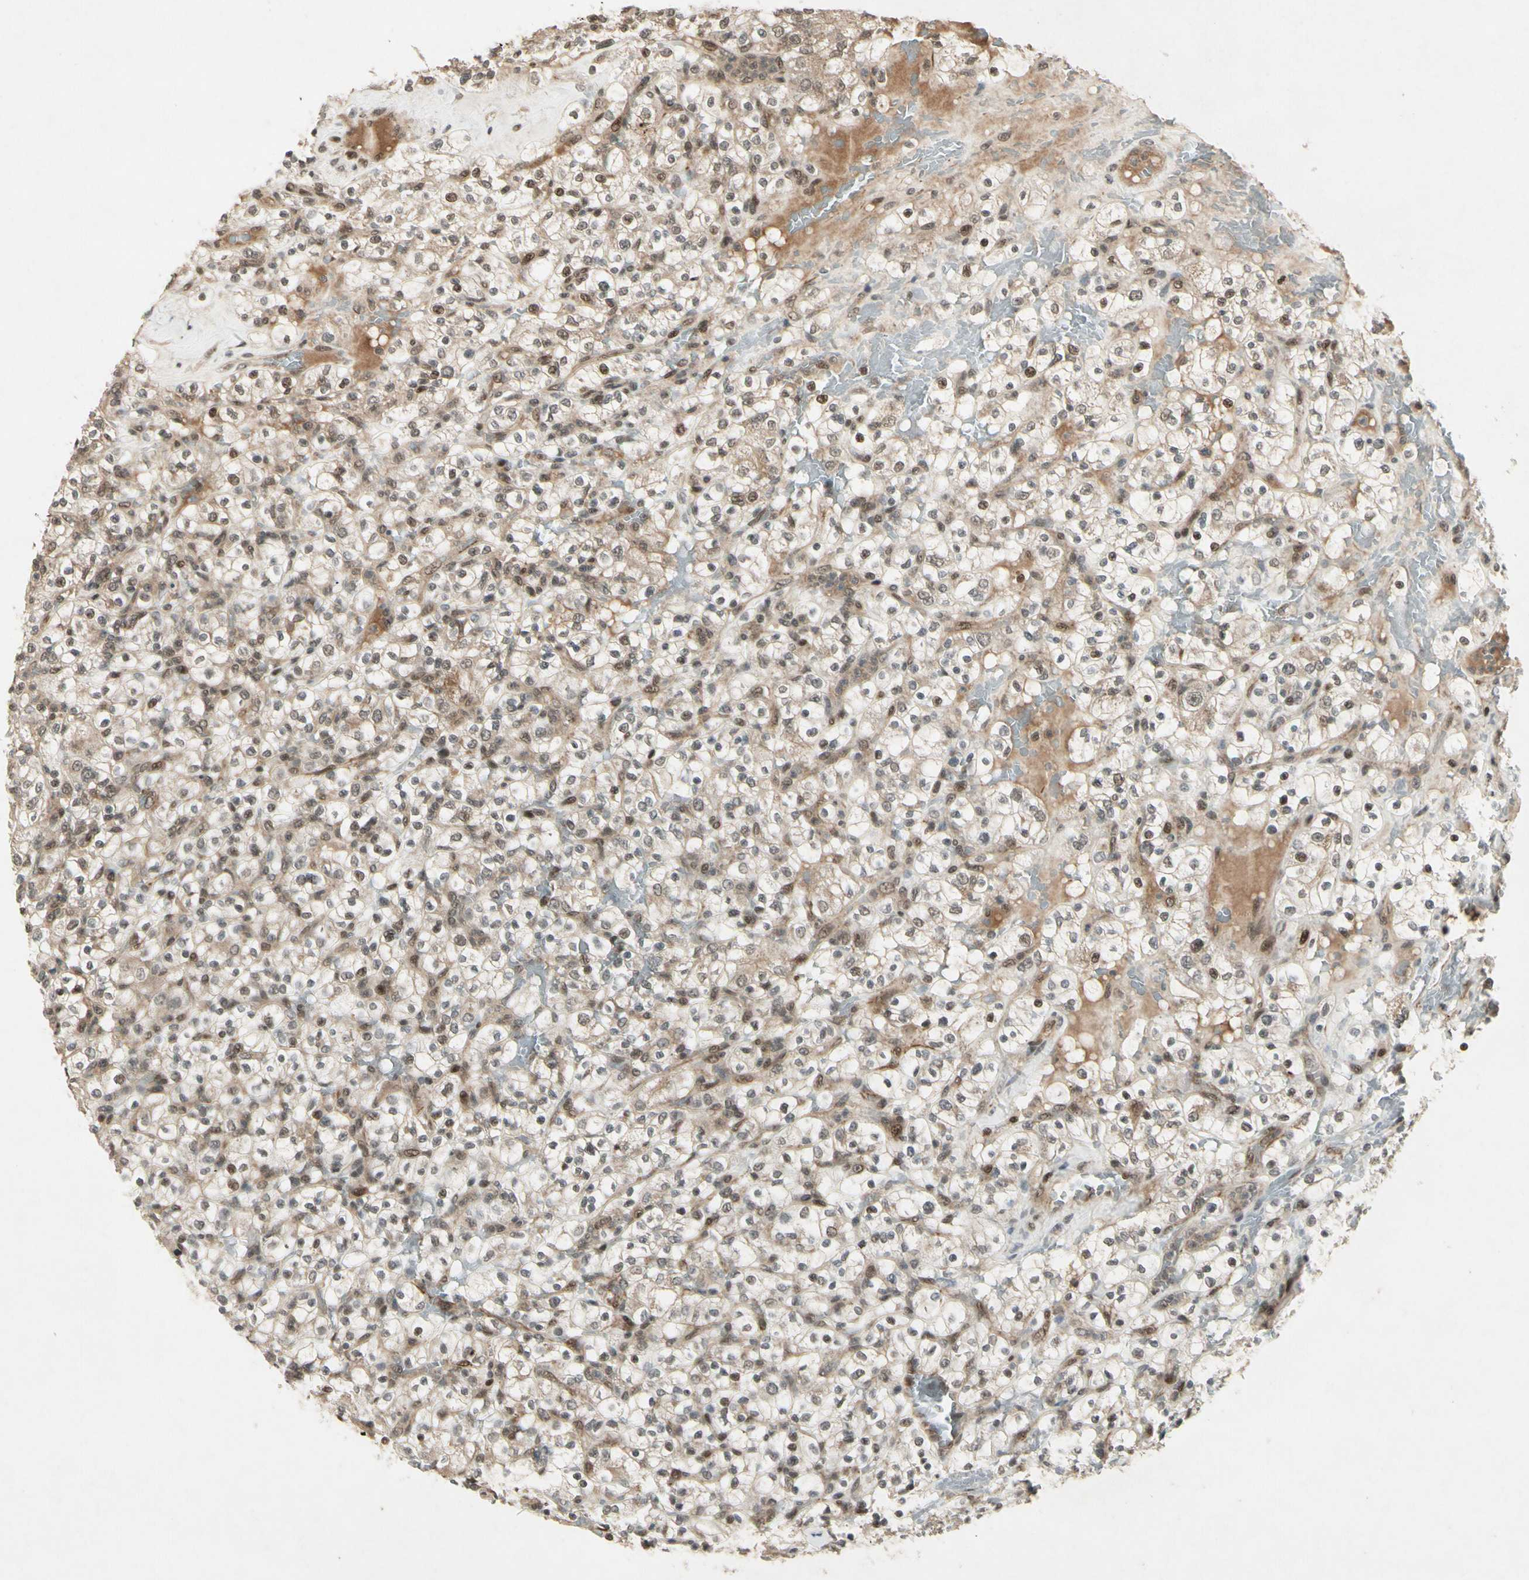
{"staining": {"intensity": "moderate", "quantity": "<25%", "location": "nuclear"}, "tissue": "renal cancer", "cell_type": "Tumor cells", "image_type": "cancer", "snomed": [{"axis": "morphology", "description": "Normal tissue, NOS"}, {"axis": "morphology", "description": "Adenocarcinoma, NOS"}, {"axis": "topography", "description": "Kidney"}], "caption": "Immunohistochemistry micrograph of human renal adenocarcinoma stained for a protein (brown), which reveals low levels of moderate nuclear staining in about <25% of tumor cells.", "gene": "CDK11A", "patient": {"sex": "female", "age": 72}}